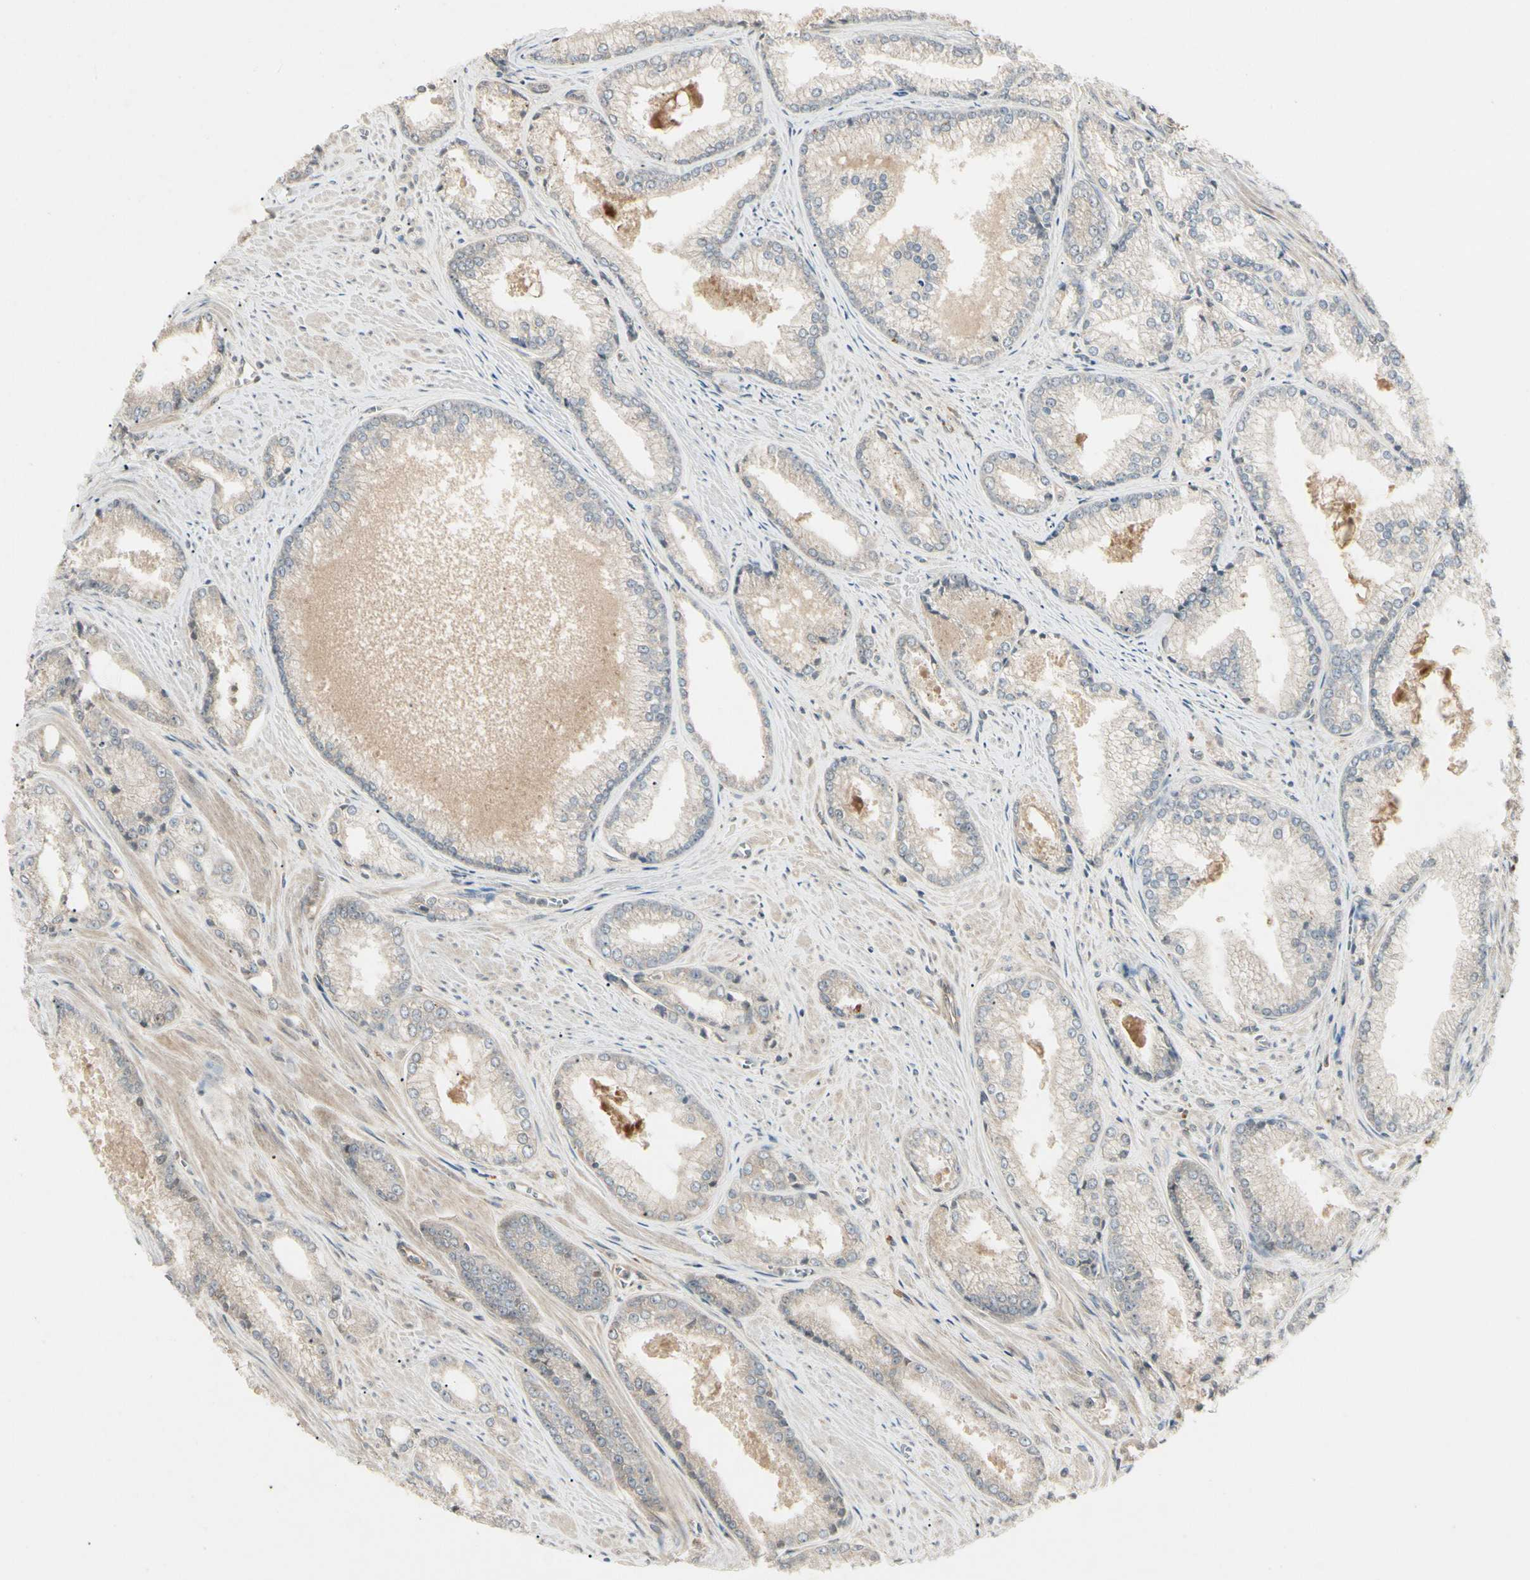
{"staining": {"intensity": "weak", "quantity": "25%-75%", "location": "cytoplasmic/membranous"}, "tissue": "prostate cancer", "cell_type": "Tumor cells", "image_type": "cancer", "snomed": [{"axis": "morphology", "description": "Adenocarcinoma, Low grade"}, {"axis": "topography", "description": "Prostate"}], "caption": "This image shows immunohistochemistry (IHC) staining of prostate low-grade adenocarcinoma, with low weak cytoplasmic/membranous expression in approximately 25%-75% of tumor cells.", "gene": "RNF14", "patient": {"sex": "male", "age": 64}}